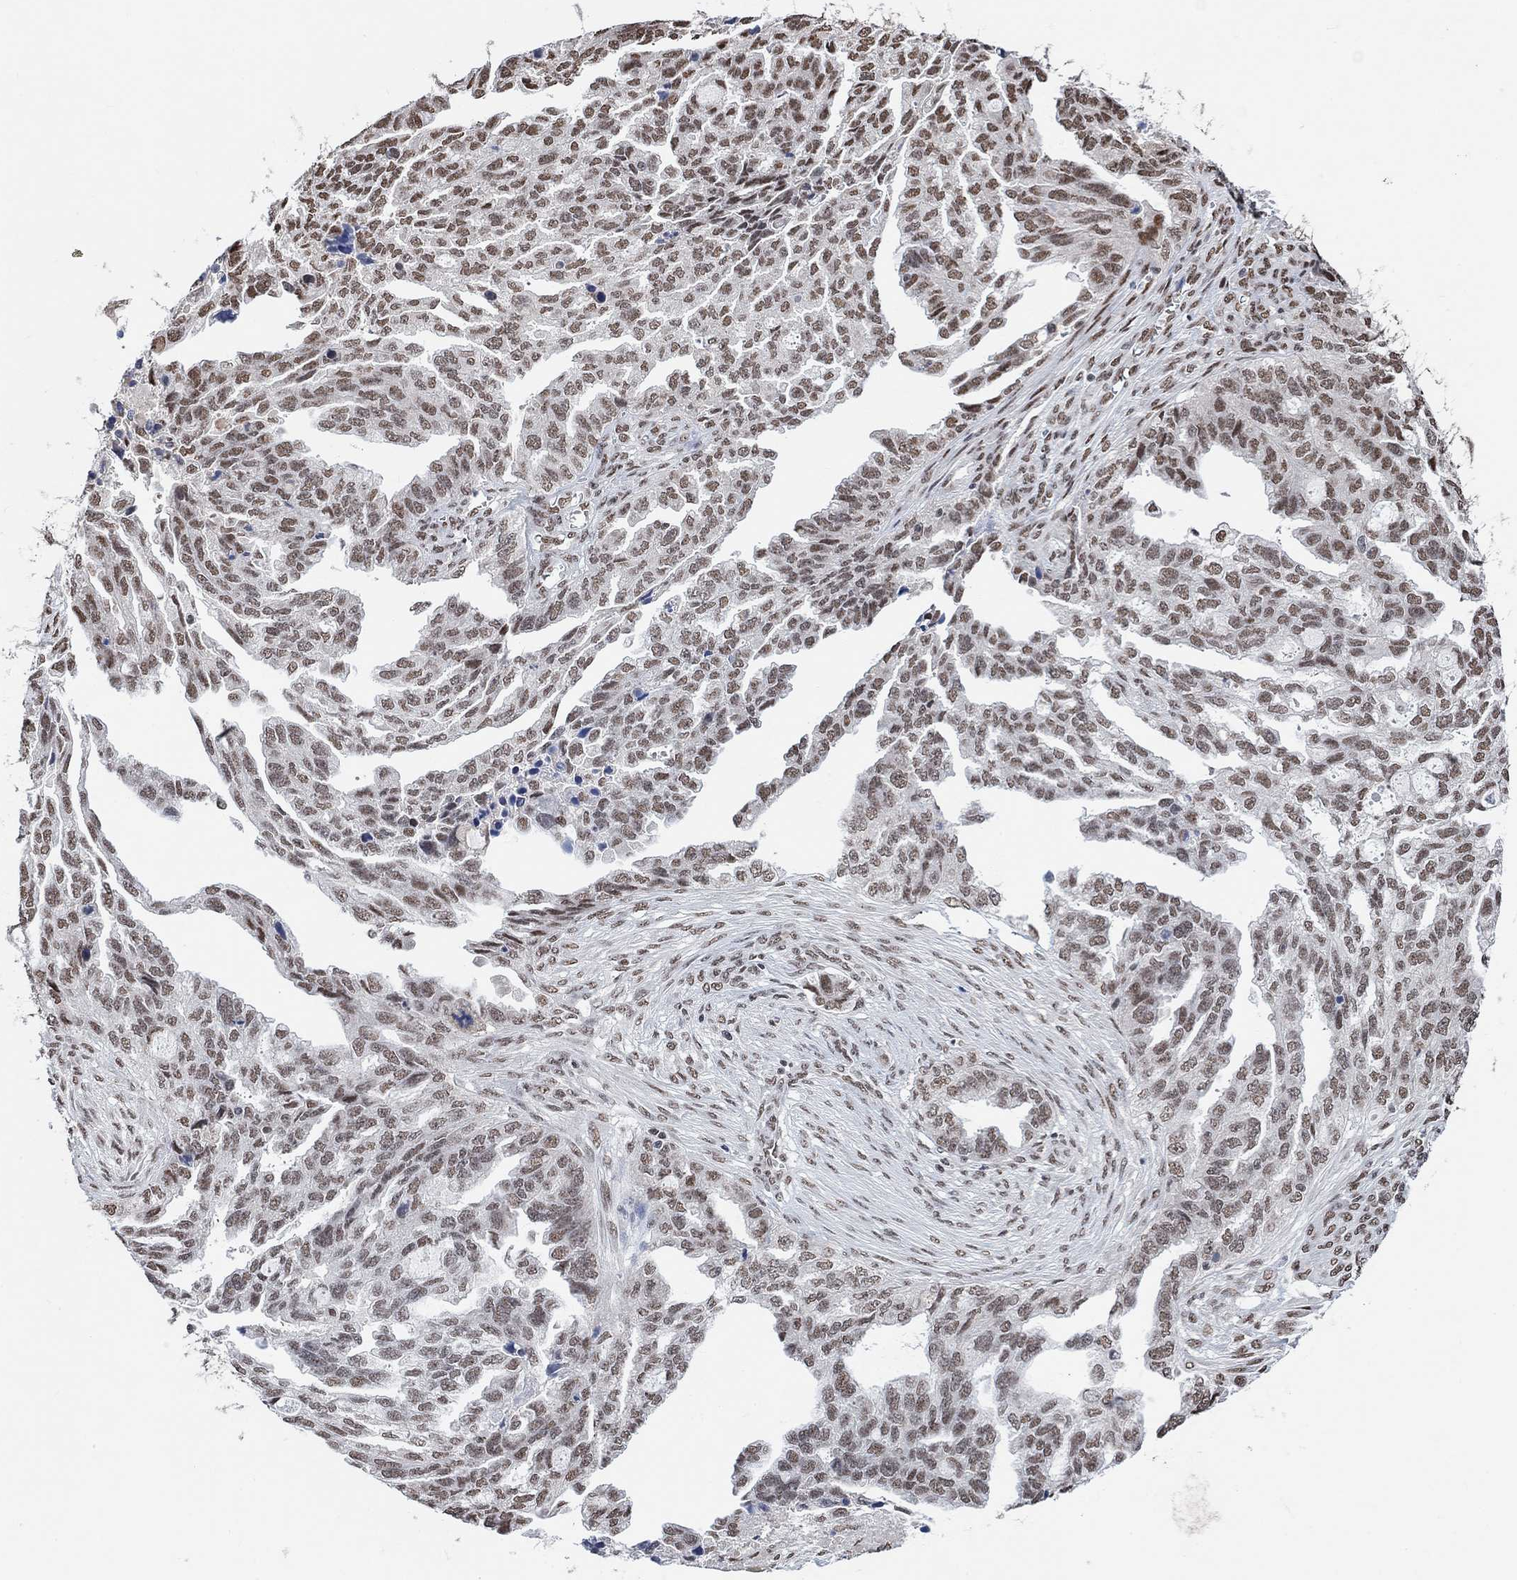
{"staining": {"intensity": "moderate", "quantity": "25%-75%", "location": "nuclear"}, "tissue": "ovarian cancer", "cell_type": "Tumor cells", "image_type": "cancer", "snomed": [{"axis": "morphology", "description": "Cystadenocarcinoma, serous, NOS"}, {"axis": "topography", "description": "Ovary"}], "caption": "This is an image of IHC staining of ovarian serous cystadenocarcinoma, which shows moderate staining in the nuclear of tumor cells.", "gene": "USP39", "patient": {"sex": "female", "age": 51}}